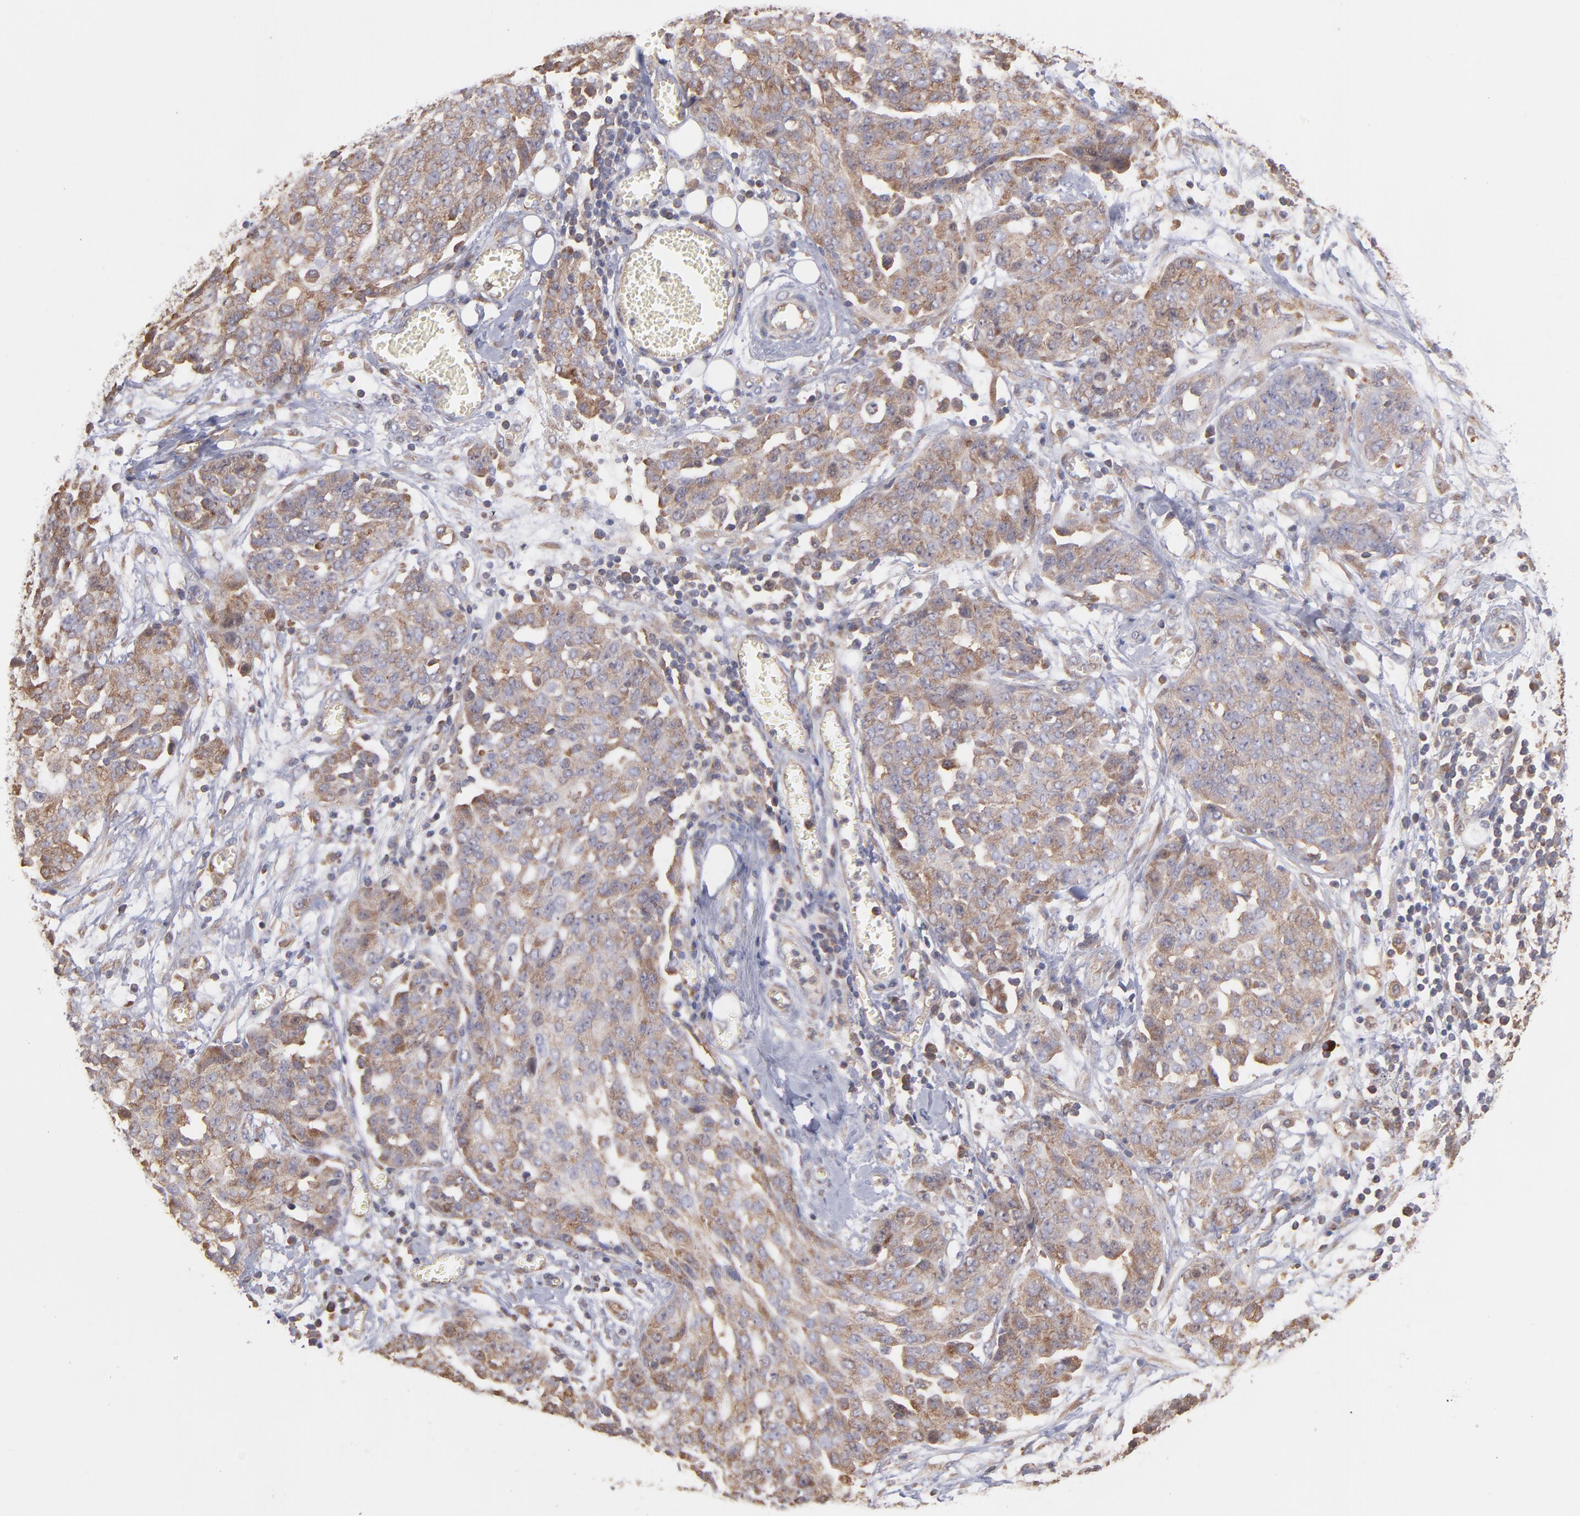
{"staining": {"intensity": "weak", "quantity": ">75%", "location": "cytoplasmic/membranous"}, "tissue": "ovarian cancer", "cell_type": "Tumor cells", "image_type": "cancer", "snomed": [{"axis": "morphology", "description": "Cystadenocarcinoma, serous, NOS"}, {"axis": "topography", "description": "Soft tissue"}, {"axis": "topography", "description": "Ovary"}], "caption": "Serous cystadenocarcinoma (ovarian) stained with a protein marker reveals weak staining in tumor cells.", "gene": "MAPRE1", "patient": {"sex": "female", "age": 57}}